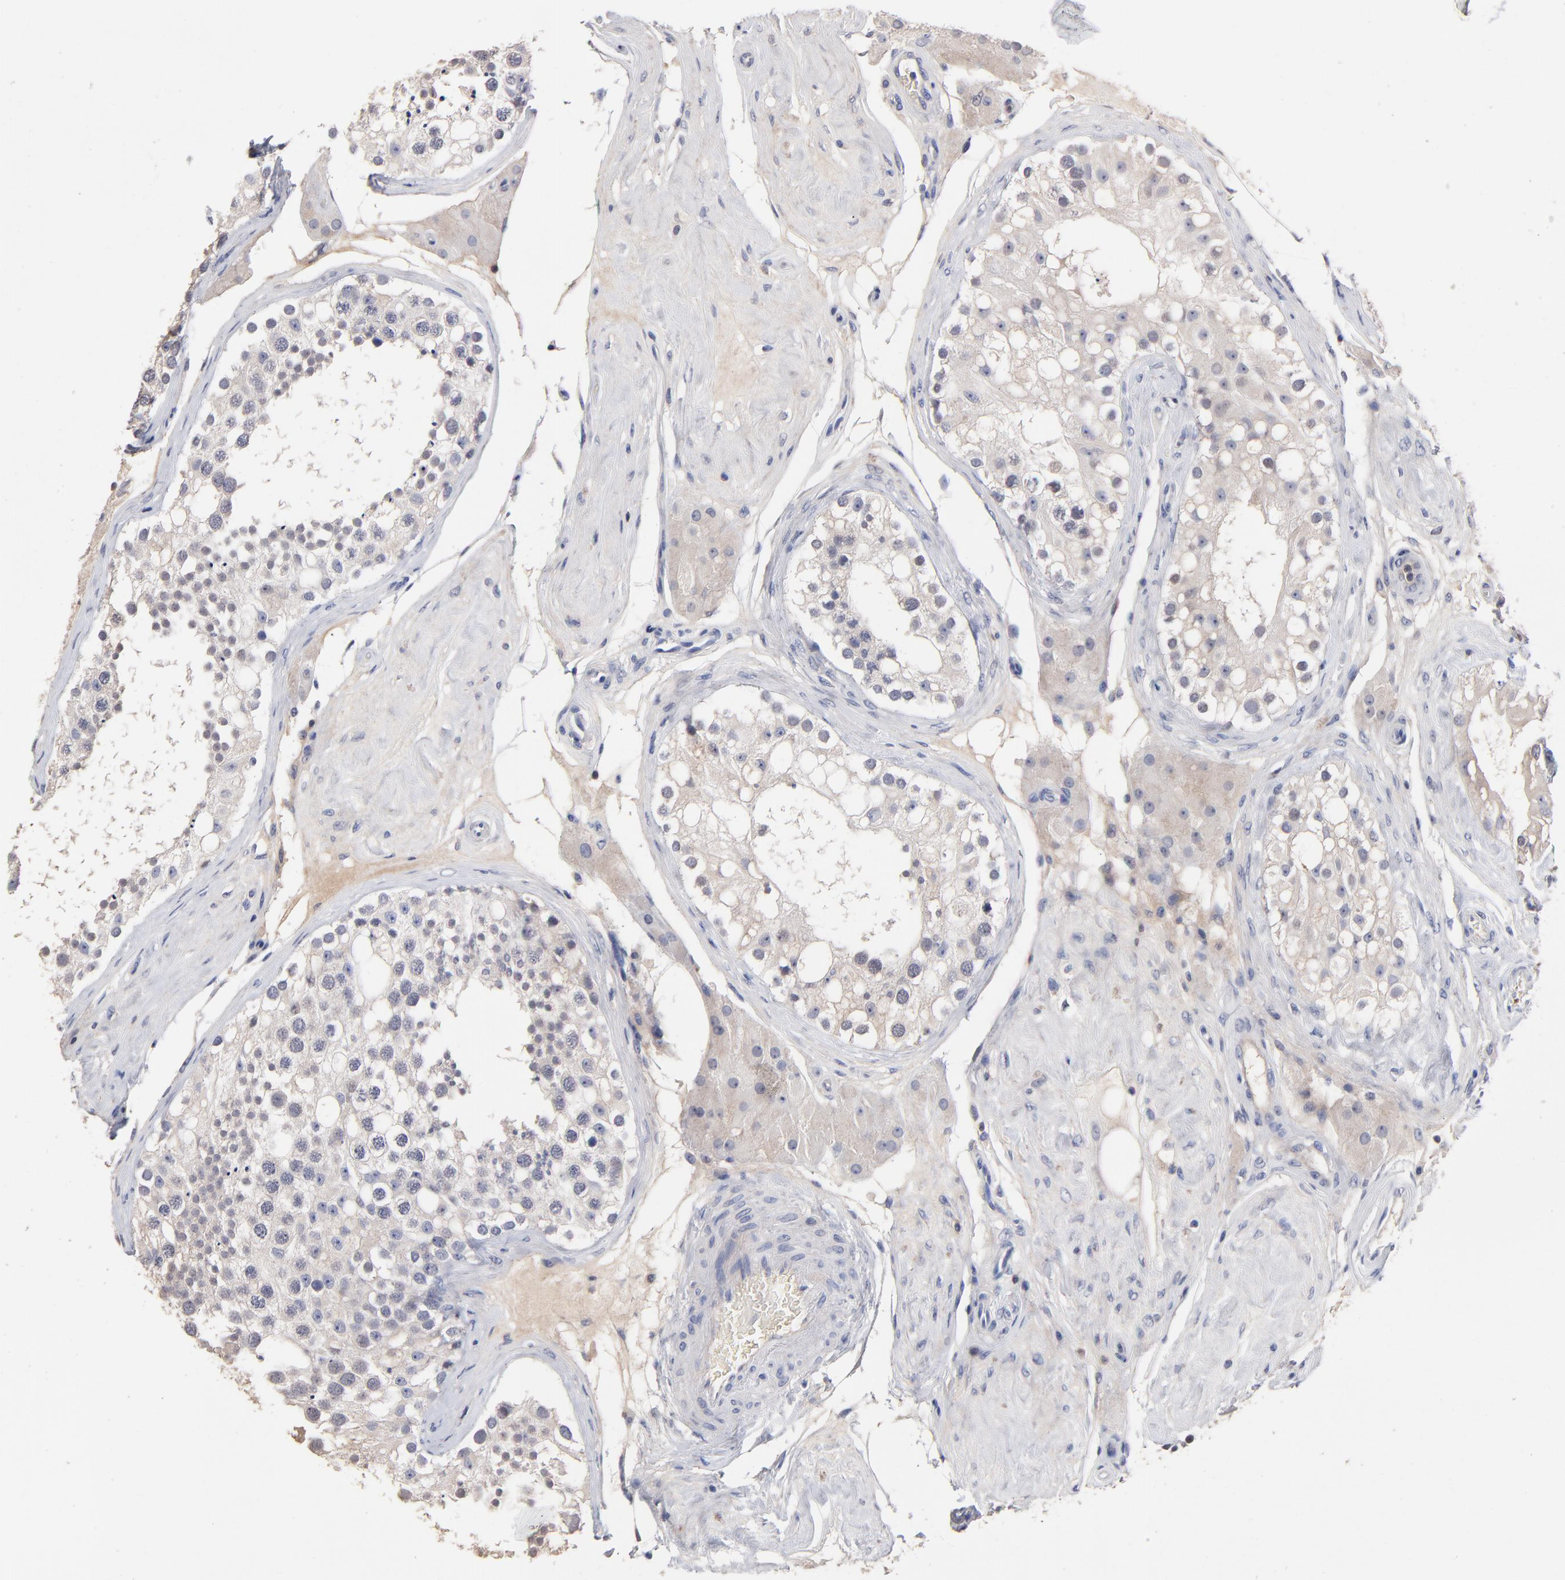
{"staining": {"intensity": "negative", "quantity": "none", "location": "none"}, "tissue": "testis", "cell_type": "Cells in seminiferous ducts", "image_type": "normal", "snomed": [{"axis": "morphology", "description": "Normal tissue, NOS"}, {"axis": "topography", "description": "Testis"}], "caption": "IHC photomicrograph of normal testis: human testis stained with DAB exhibits no significant protein positivity in cells in seminiferous ducts.", "gene": "TRAT1", "patient": {"sex": "male", "age": 68}}